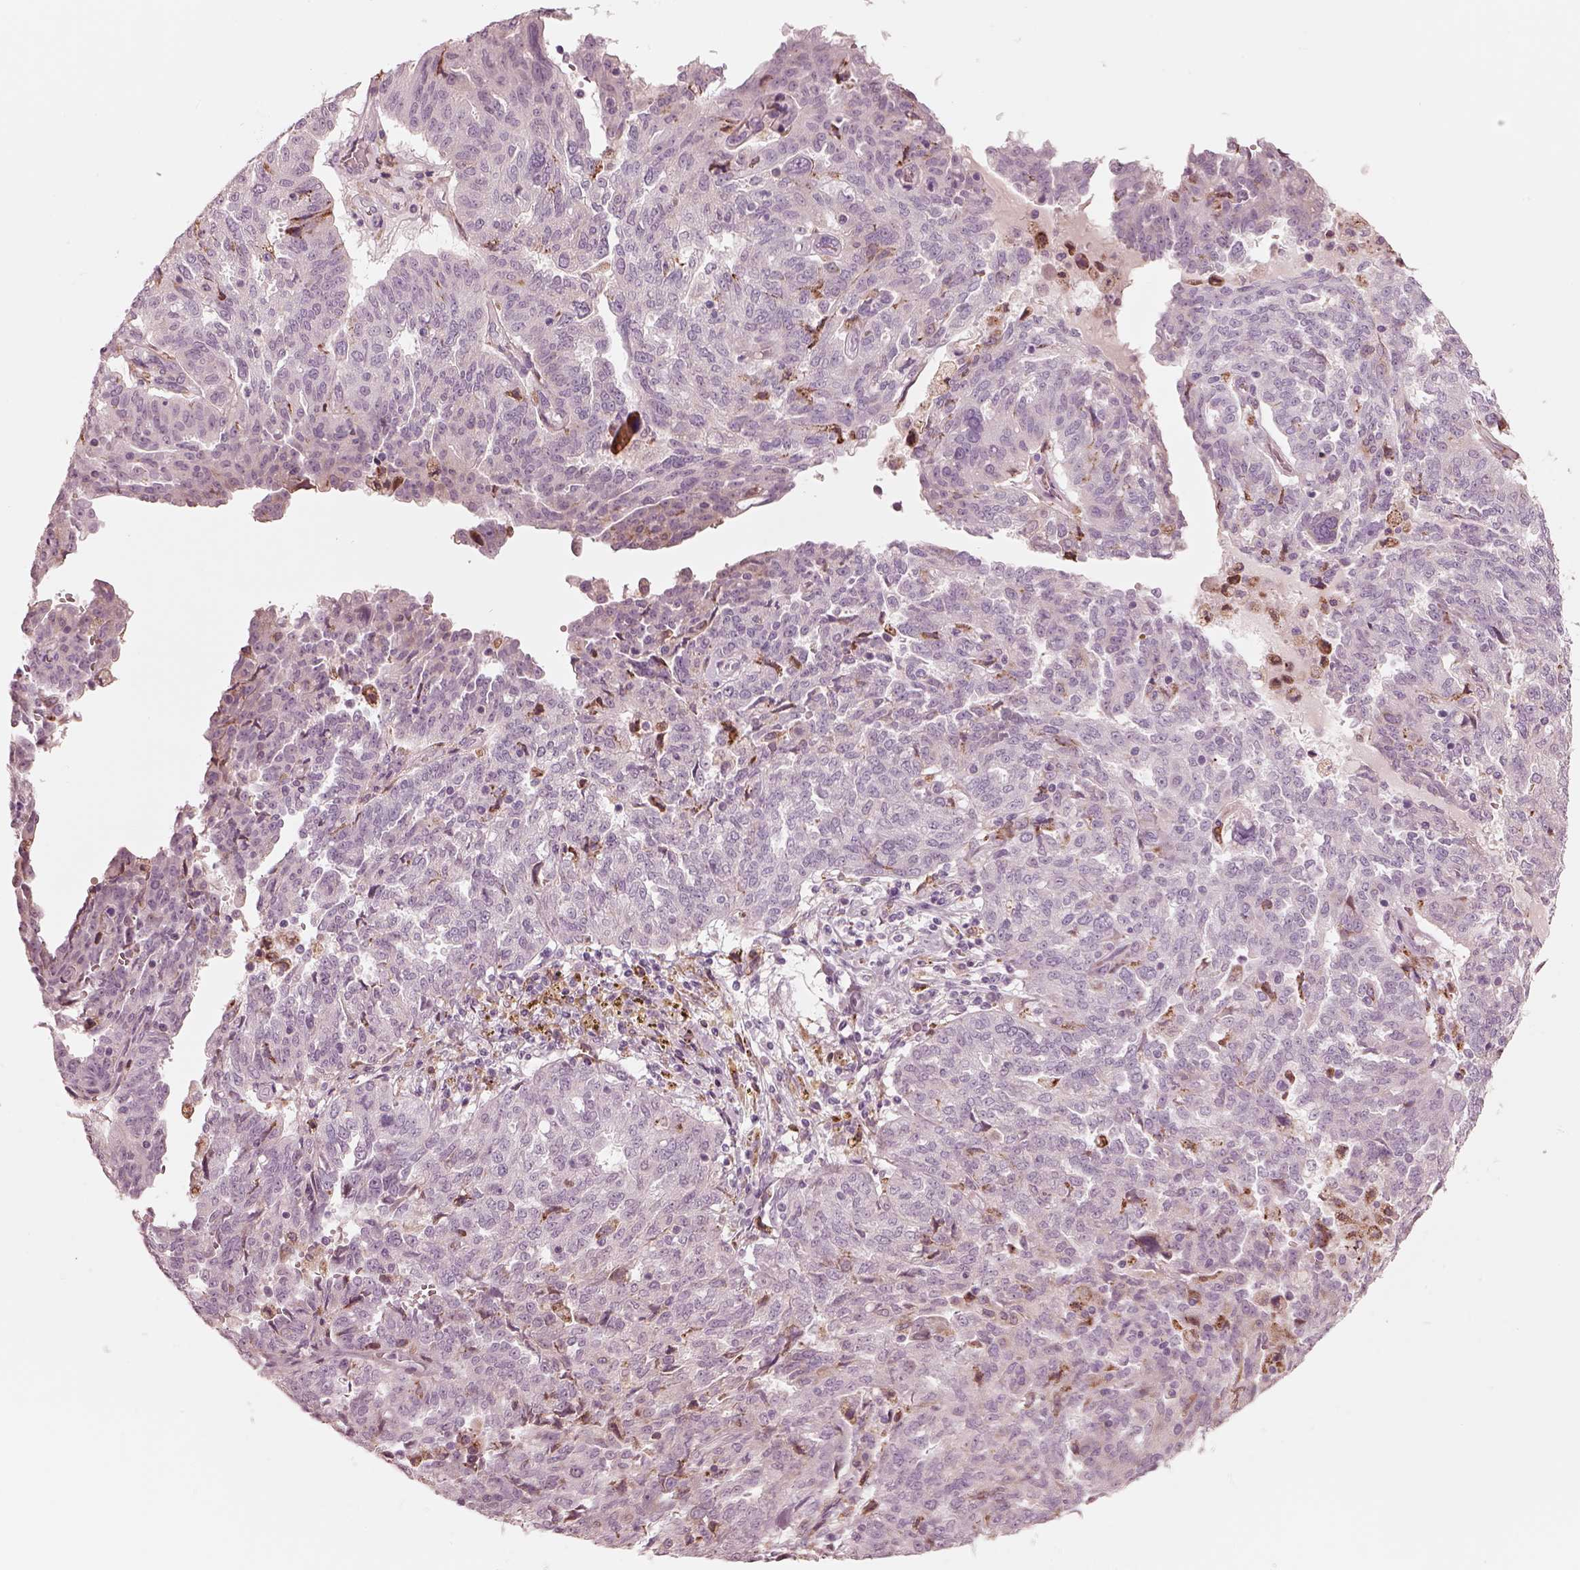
{"staining": {"intensity": "negative", "quantity": "none", "location": "none"}, "tissue": "ovarian cancer", "cell_type": "Tumor cells", "image_type": "cancer", "snomed": [{"axis": "morphology", "description": "Cystadenocarcinoma, serous, NOS"}, {"axis": "topography", "description": "Ovary"}], "caption": "Human ovarian cancer (serous cystadenocarcinoma) stained for a protein using IHC exhibits no expression in tumor cells.", "gene": "CADM2", "patient": {"sex": "female", "age": 67}}